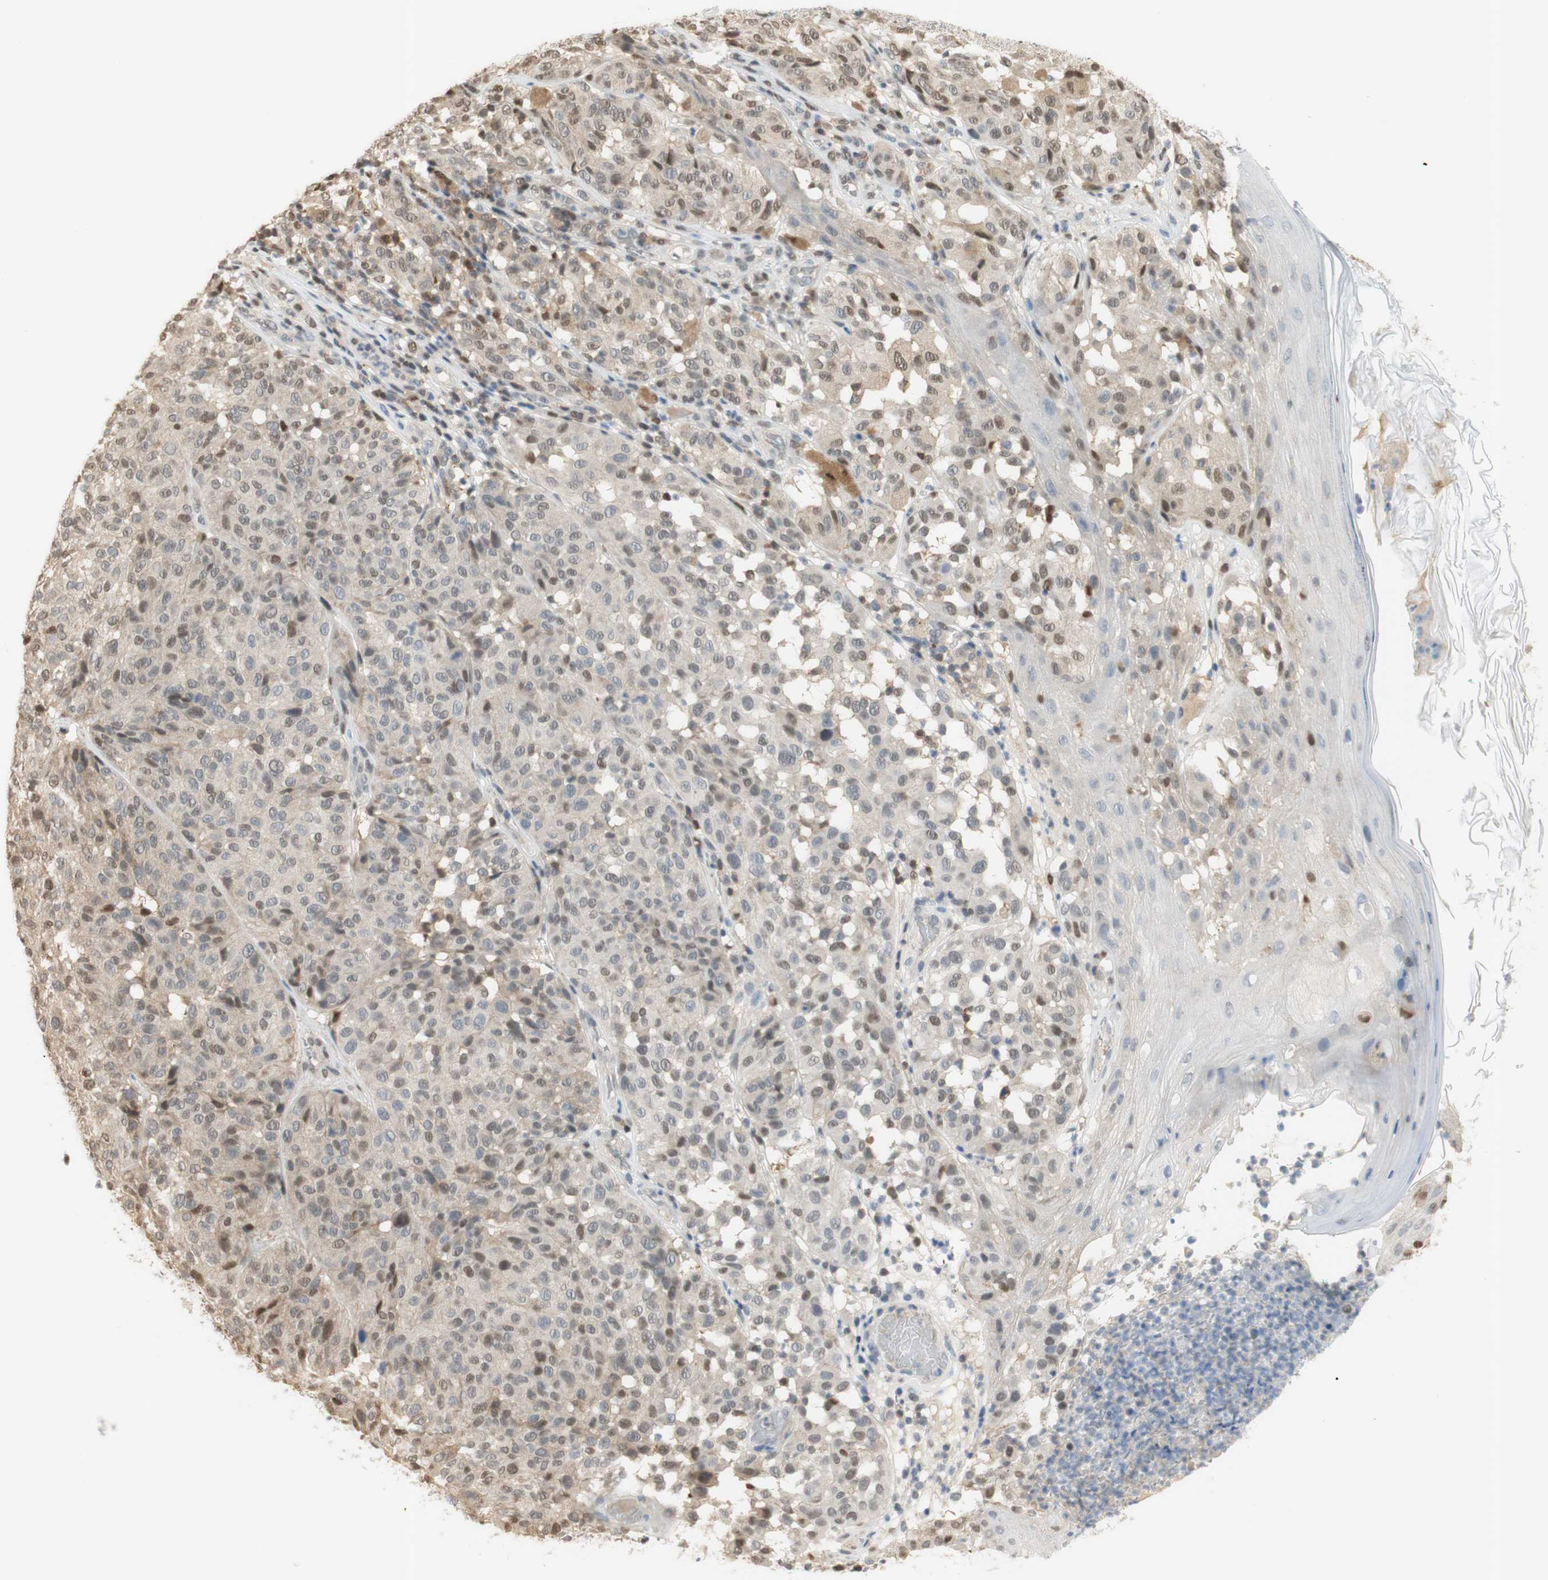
{"staining": {"intensity": "weak", "quantity": ">75%", "location": "cytoplasmic/membranous,nuclear"}, "tissue": "melanoma", "cell_type": "Tumor cells", "image_type": "cancer", "snomed": [{"axis": "morphology", "description": "Malignant melanoma, NOS"}, {"axis": "topography", "description": "Skin"}], "caption": "Brown immunohistochemical staining in human malignant melanoma reveals weak cytoplasmic/membranous and nuclear positivity in approximately >75% of tumor cells. (DAB (3,3'-diaminobenzidine) IHC with brightfield microscopy, high magnification).", "gene": "NAP1L4", "patient": {"sex": "female", "age": 46}}